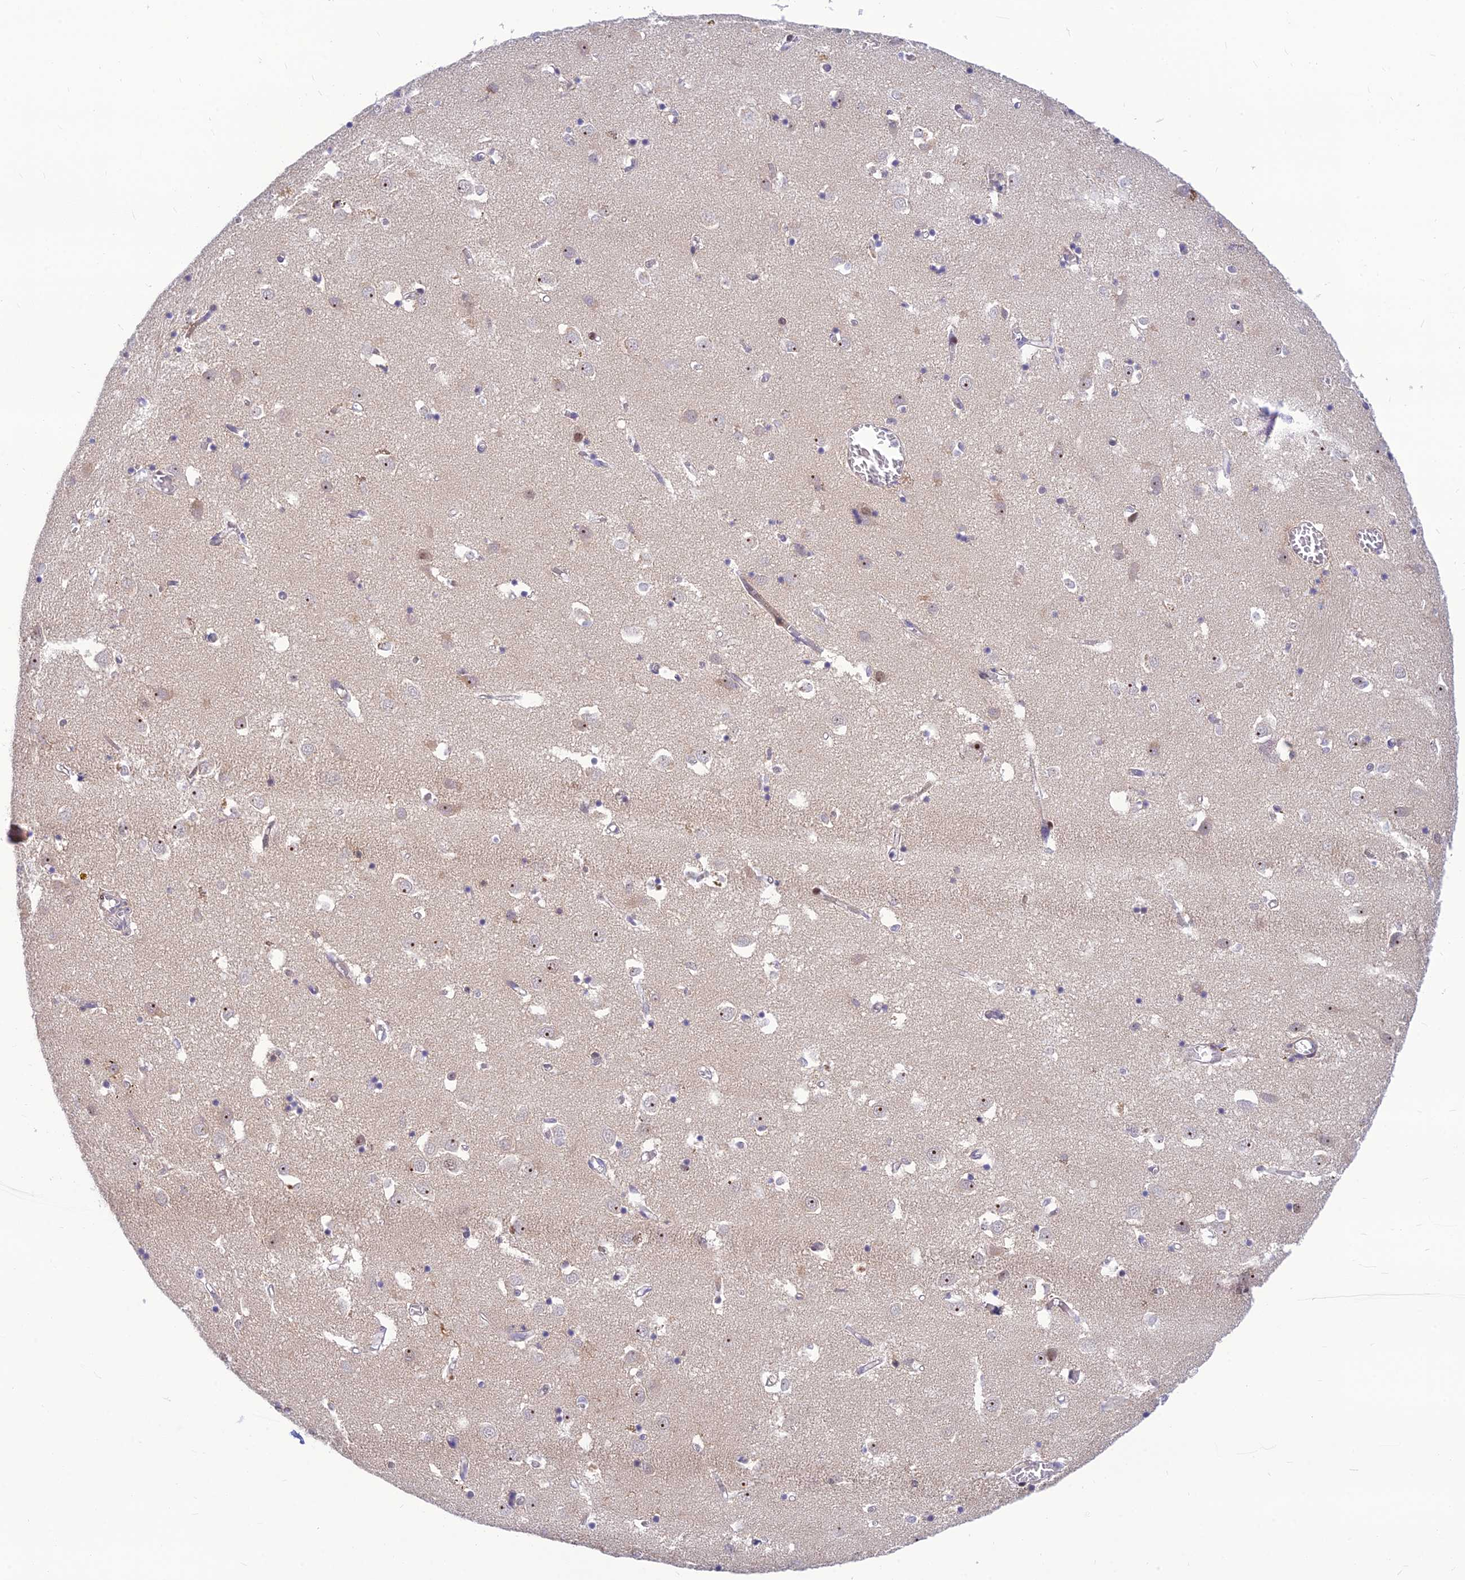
{"staining": {"intensity": "negative", "quantity": "none", "location": "none"}, "tissue": "caudate", "cell_type": "Glial cells", "image_type": "normal", "snomed": [{"axis": "morphology", "description": "Normal tissue, NOS"}, {"axis": "topography", "description": "Lateral ventricle wall"}], "caption": "High magnification brightfield microscopy of normal caudate stained with DAB (brown) and counterstained with hematoxylin (blue): glial cells show no significant staining. Nuclei are stained in blue.", "gene": "ASPDH", "patient": {"sex": "male", "age": 70}}